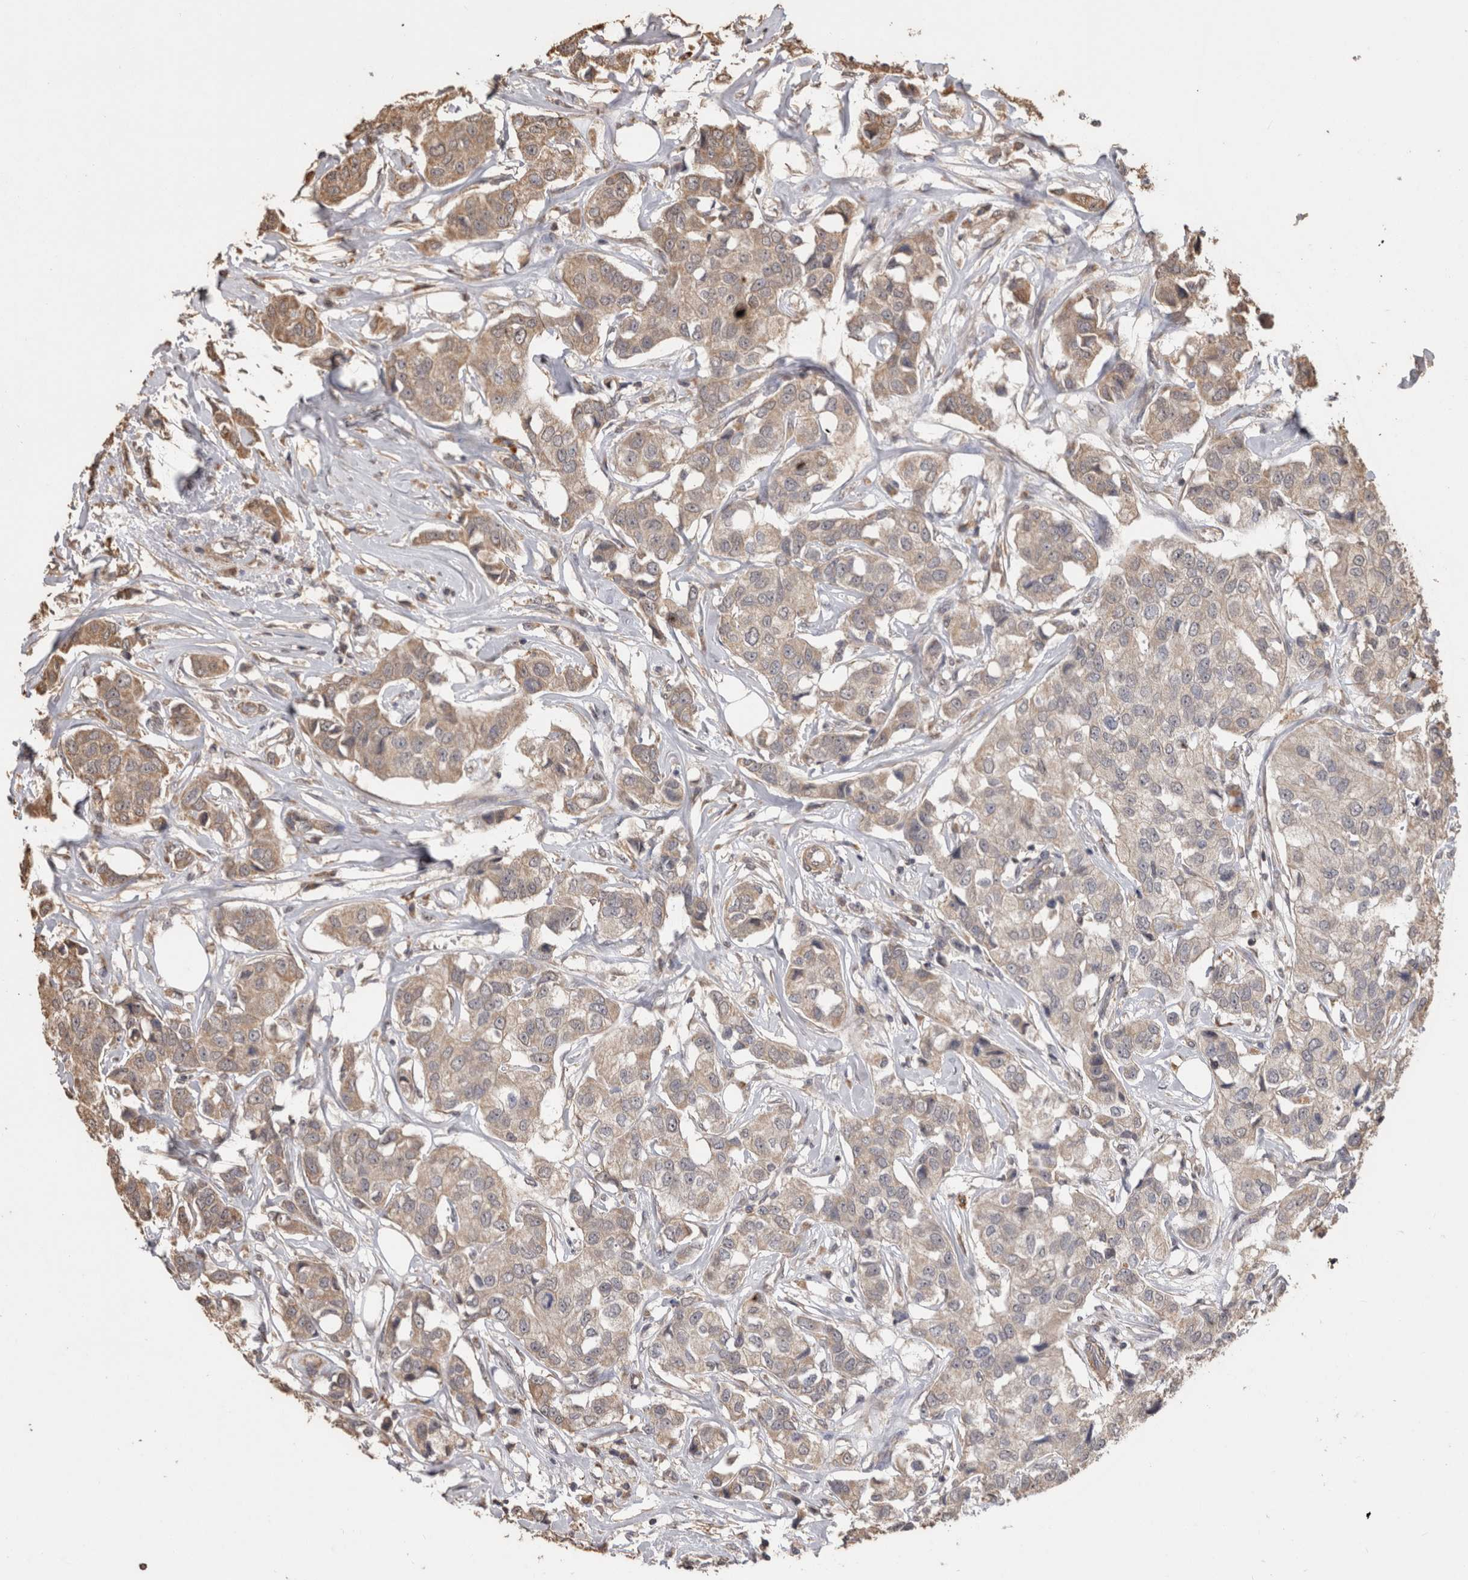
{"staining": {"intensity": "moderate", "quantity": ">75%", "location": "cytoplasmic/membranous"}, "tissue": "breast cancer", "cell_type": "Tumor cells", "image_type": "cancer", "snomed": [{"axis": "morphology", "description": "Duct carcinoma"}, {"axis": "topography", "description": "Breast"}], "caption": "IHC image of neoplastic tissue: invasive ductal carcinoma (breast) stained using IHC displays medium levels of moderate protein expression localized specifically in the cytoplasmic/membranous of tumor cells, appearing as a cytoplasmic/membranous brown color.", "gene": "SOCS5", "patient": {"sex": "female", "age": 80}}